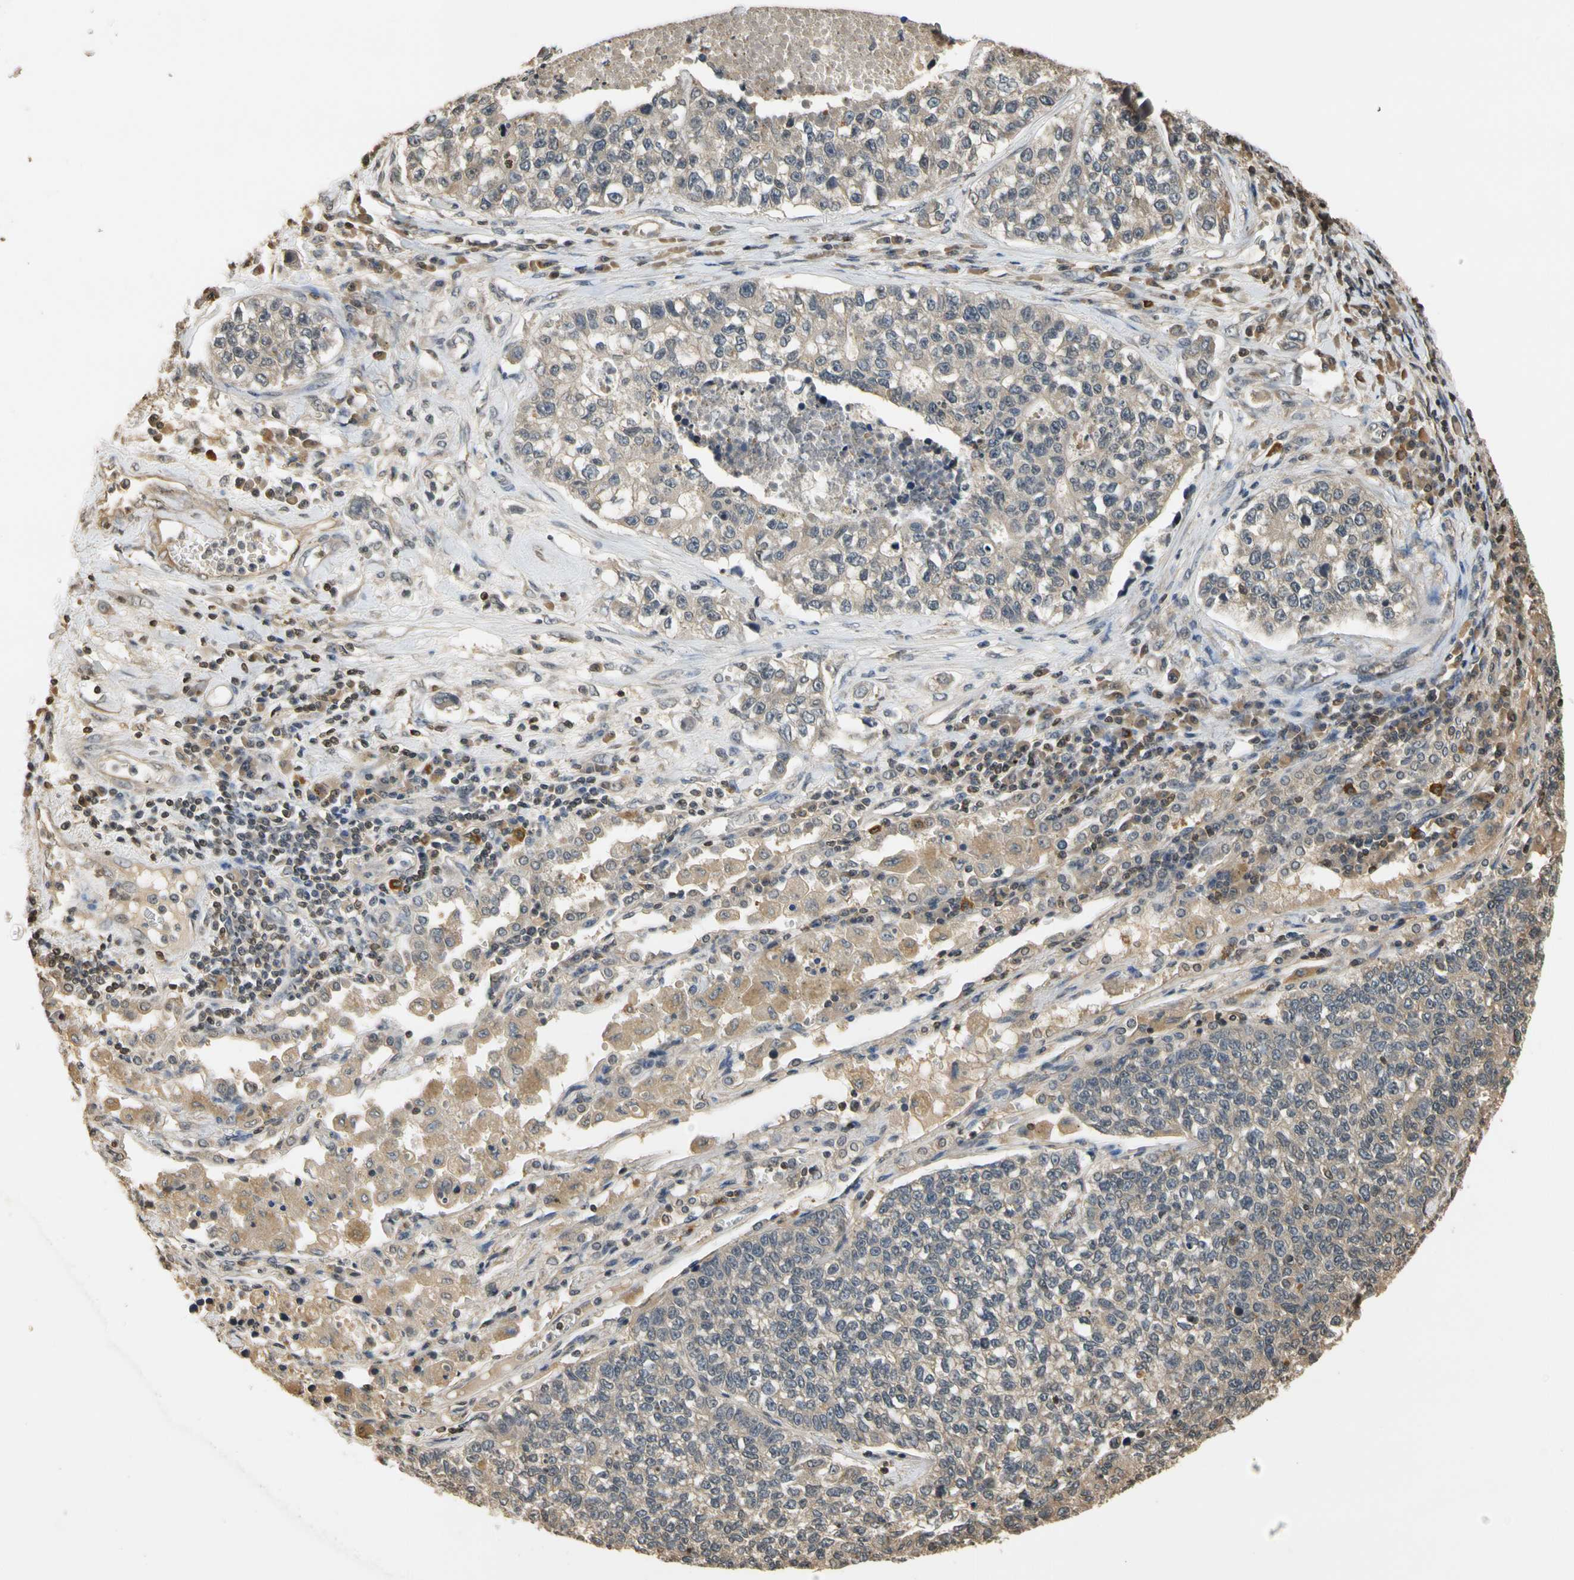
{"staining": {"intensity": "weak", "quantity": ">75%", "location": "cytoplasmic/membranous"}, "tissue": "lung cancer", "cell_type": "Tumor cells", "image_type": "cancer", "snomed": [{"axis": "morphology", "description": "Adenocarcinoma, NOS"}, {"axis": "topography", "description": "Lung"}], "caption": "Protein analysis of lung cancer tissue exhibits weak cytoplasmic/membranous positivity in approximately >75% of tumor cells. (DAB (3,3'-diaminobenzidine) IHC, brown staining for protein, blue staining for nuclei).", "gene": "SOD1", "patient": {"sex": "male", "age": 49}}